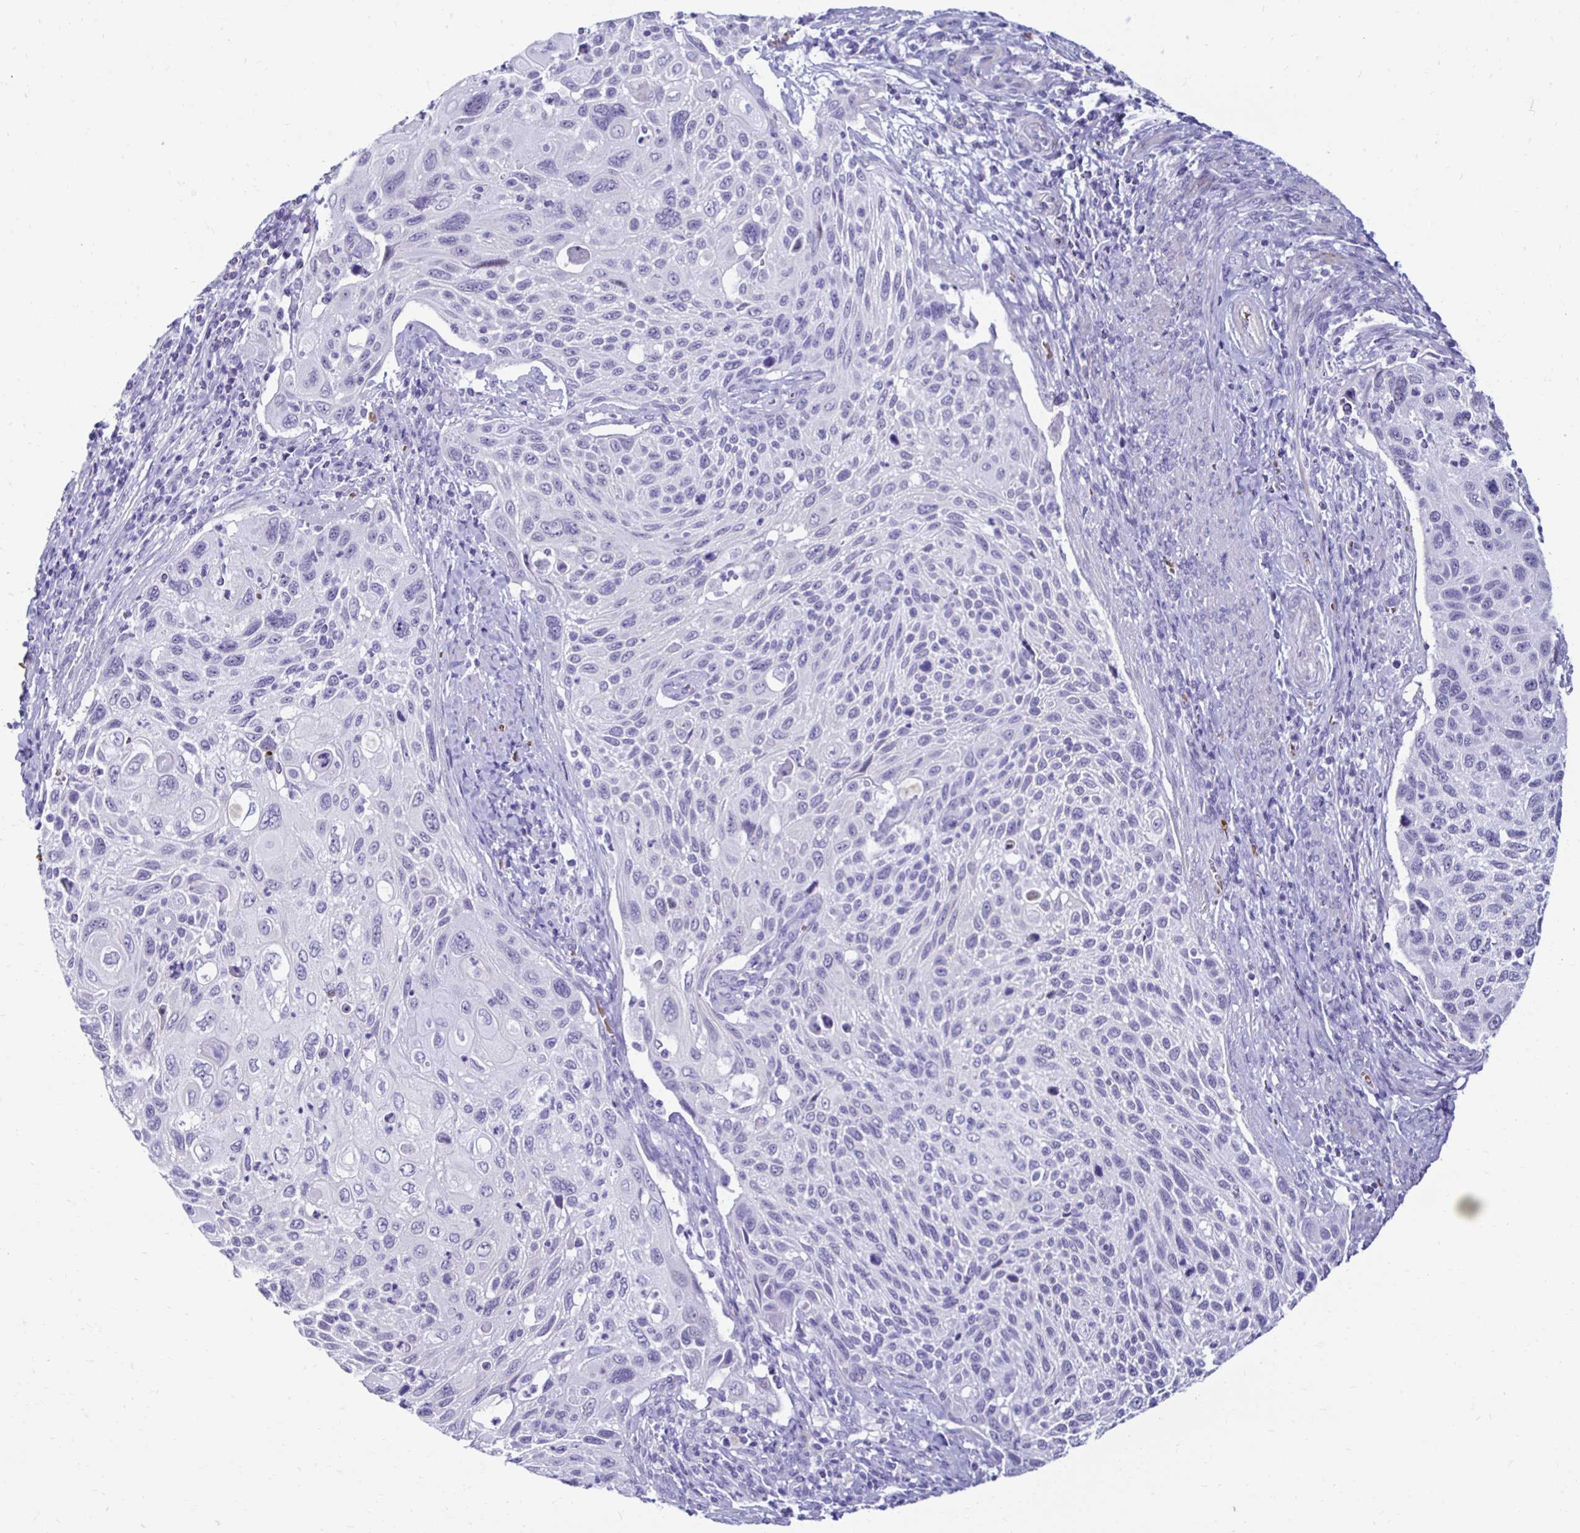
{"staining": {"intensity": "negative", "quantity": "none", "location": "none"}, "tissue": "cervical cancer", "cell_type": "Tumor cells", "image_type": "cancer", "snomed": [{"axis": "morphology", "description": "Squamous cell carcinoma, NOS"}, {"axis": "topography", "description": "Cervix"}], "caption": "Immunohistochemical staining of human cervical cancer (squamous cell carcinoma) exhibits no significant staining in tumor cells. The staining is performed using DAB (3,3'-diaminobenzidine) brown chromogen with nuclei counter-stained in using hematoxylin.", "gene": "RHBDL3", "patient": {"sex": "female", "age": 70}}